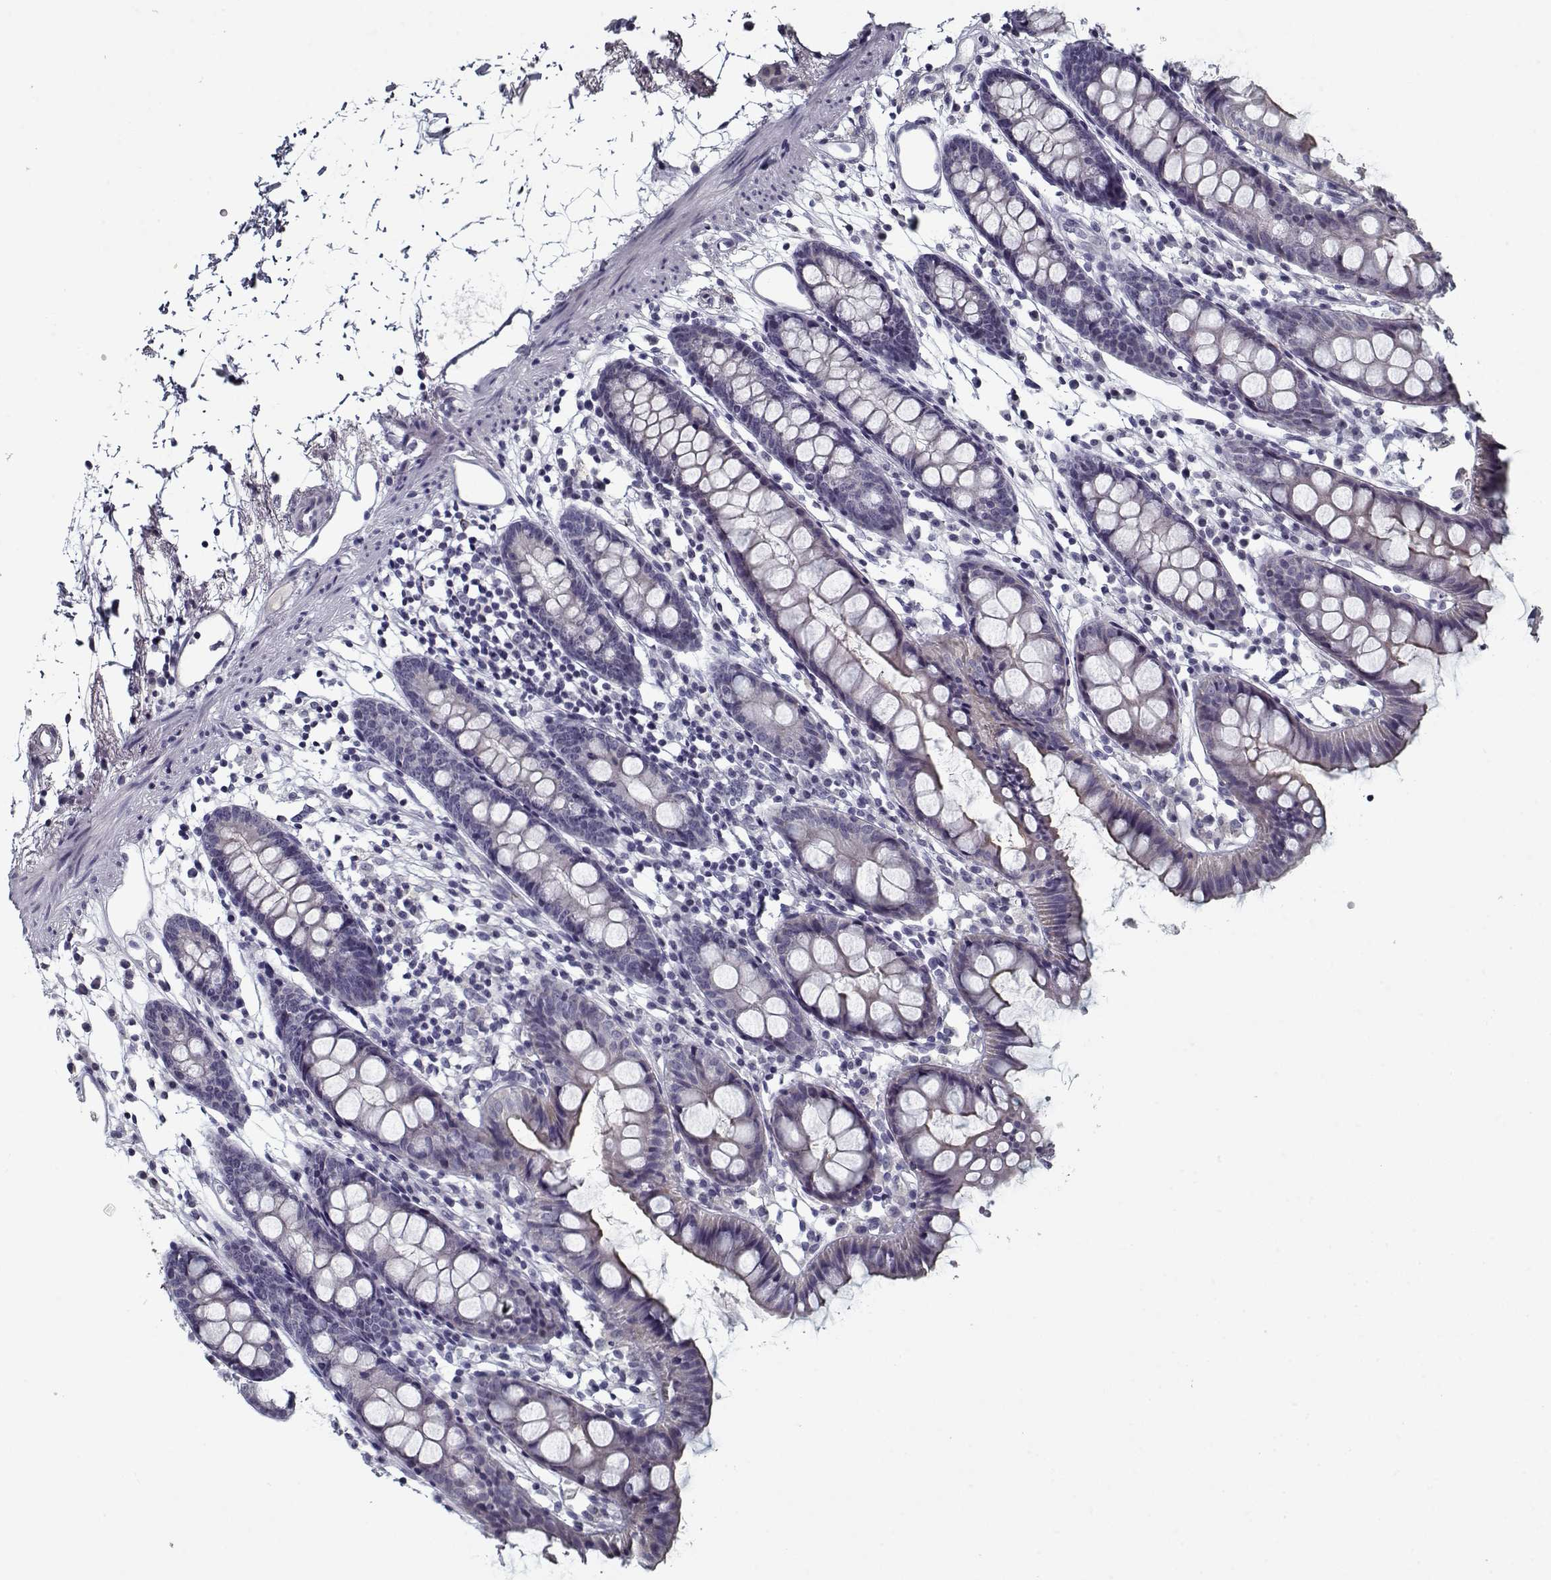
{"staining": {"intensity": "negative", "quantity": "none", "location": "none"}, "tissue": "colon", "cell_type": "Endothelial cells", "image_type": "normal", "snomed": [{"axis": "morphology", "description": "Normal tissue, NOS"}, {"axis": "topography", "description": "Colon"}], "caption": "Immunohistochemical staining of unremarkable colon demonstrates no significant staining in endothelial cells. Brightfield microscopy of immunohistochemistry (IHC) stained with DAB (3,3'-diaminobenzidine) (brown) and hematoxylin (blue), captured at high magnification.", "gene": "DDX25", "patient": {"sex": "female", "age": 84}}